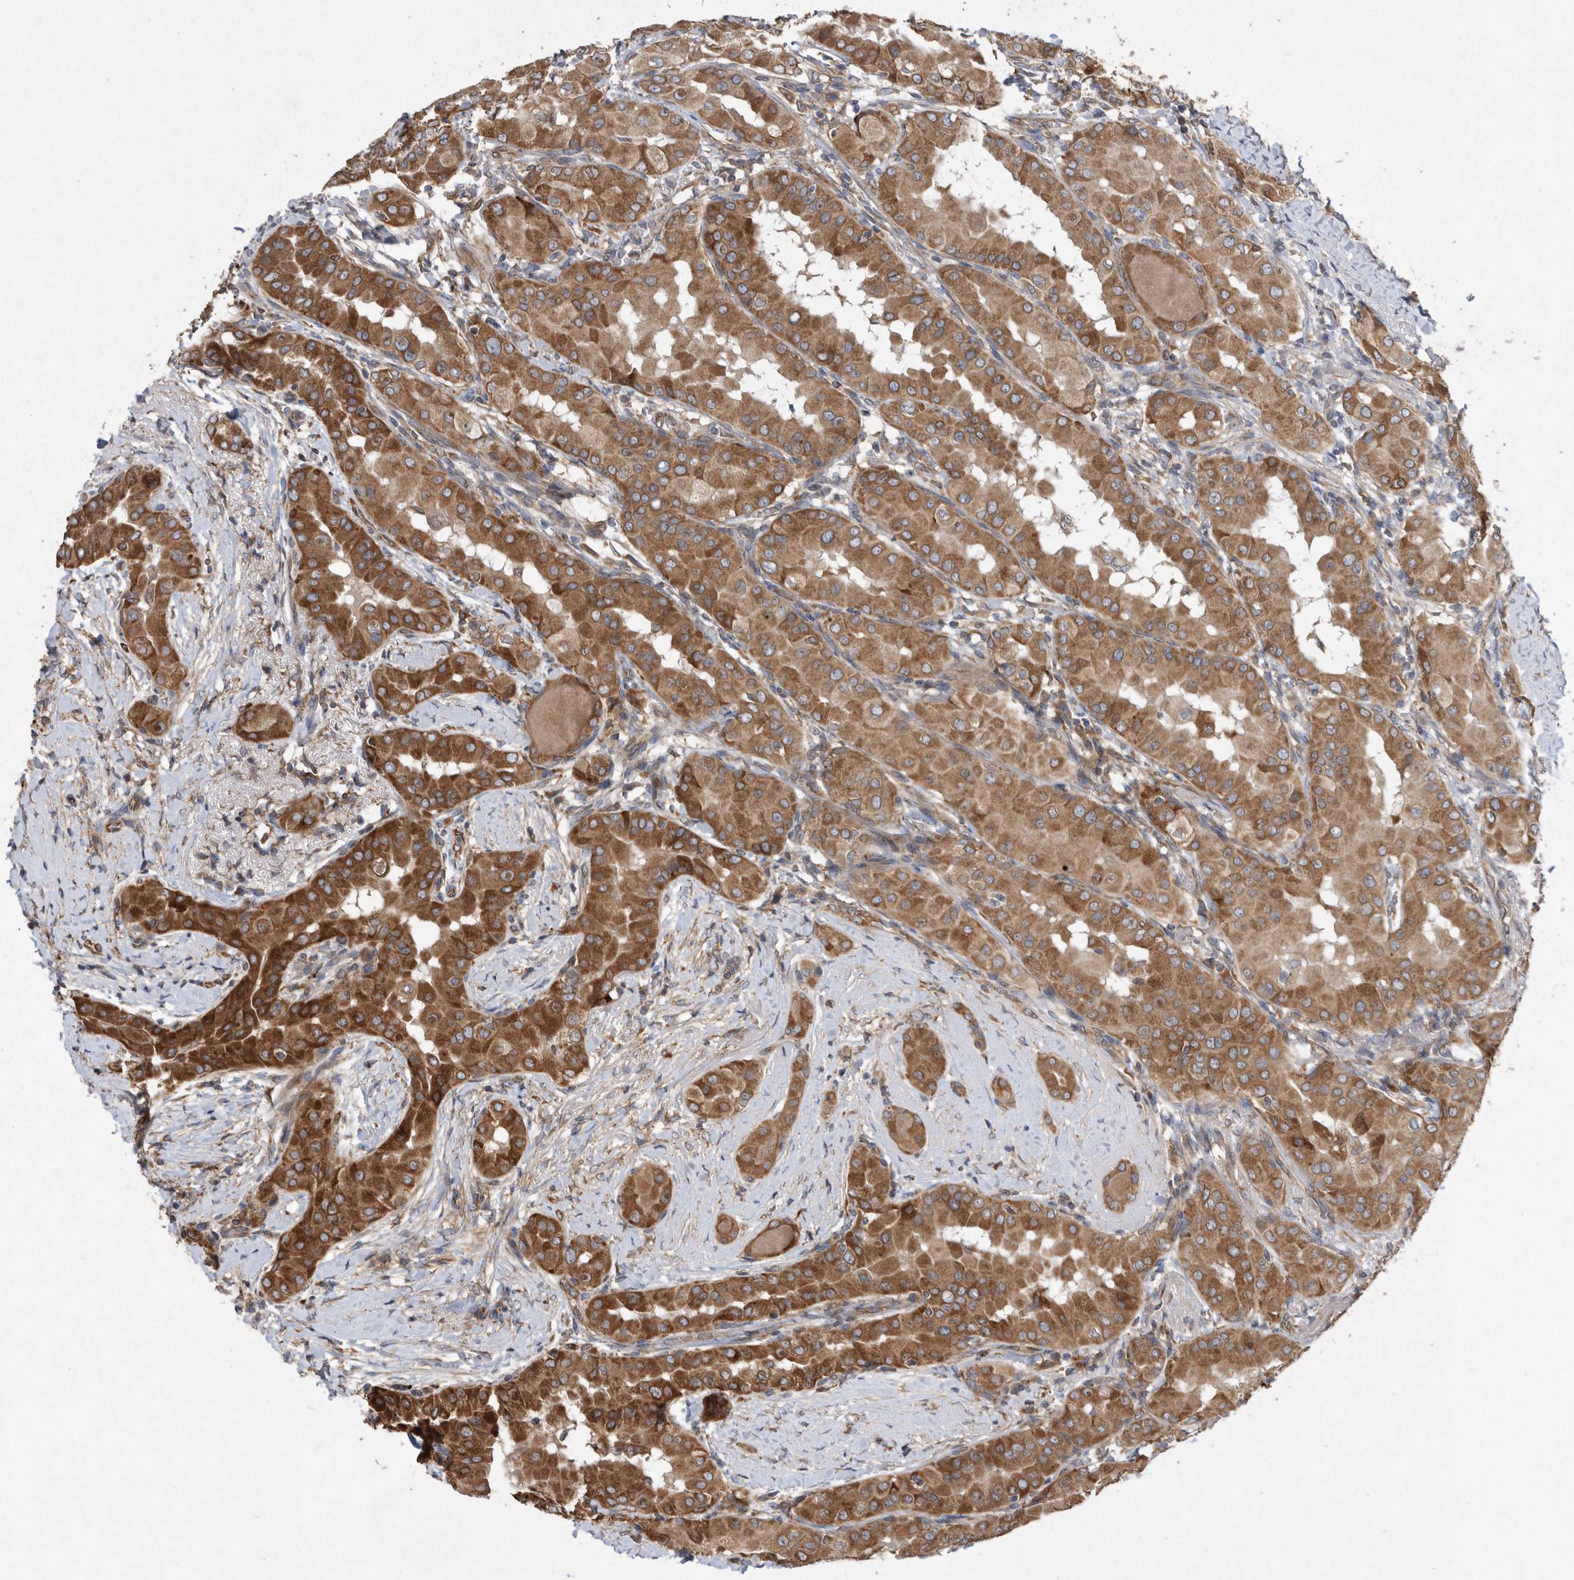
{"staining": {"intensity": "strong", "quantity": ">75%", "location": "cytoplasmic/membranous"}, "tissue": "thyroid cancer", "cell_type": "Tumor cells", "image_type": "cancer", "snomed": [{"axis": "morphology", "description": "Papillary adenocarcinoma, NOS"}, {"axis": "topography", "description": "Thyroid gland"}], "caption": "A histopathology image showing strong cytoplasmic/membranous expression in about >75% of tumor cells in papillary adenocarcinoma (thyroid), as visualized by brown immunohistochemical staining.", "gene": "PON2", "patient": {"sex": "male", "age": 33}}